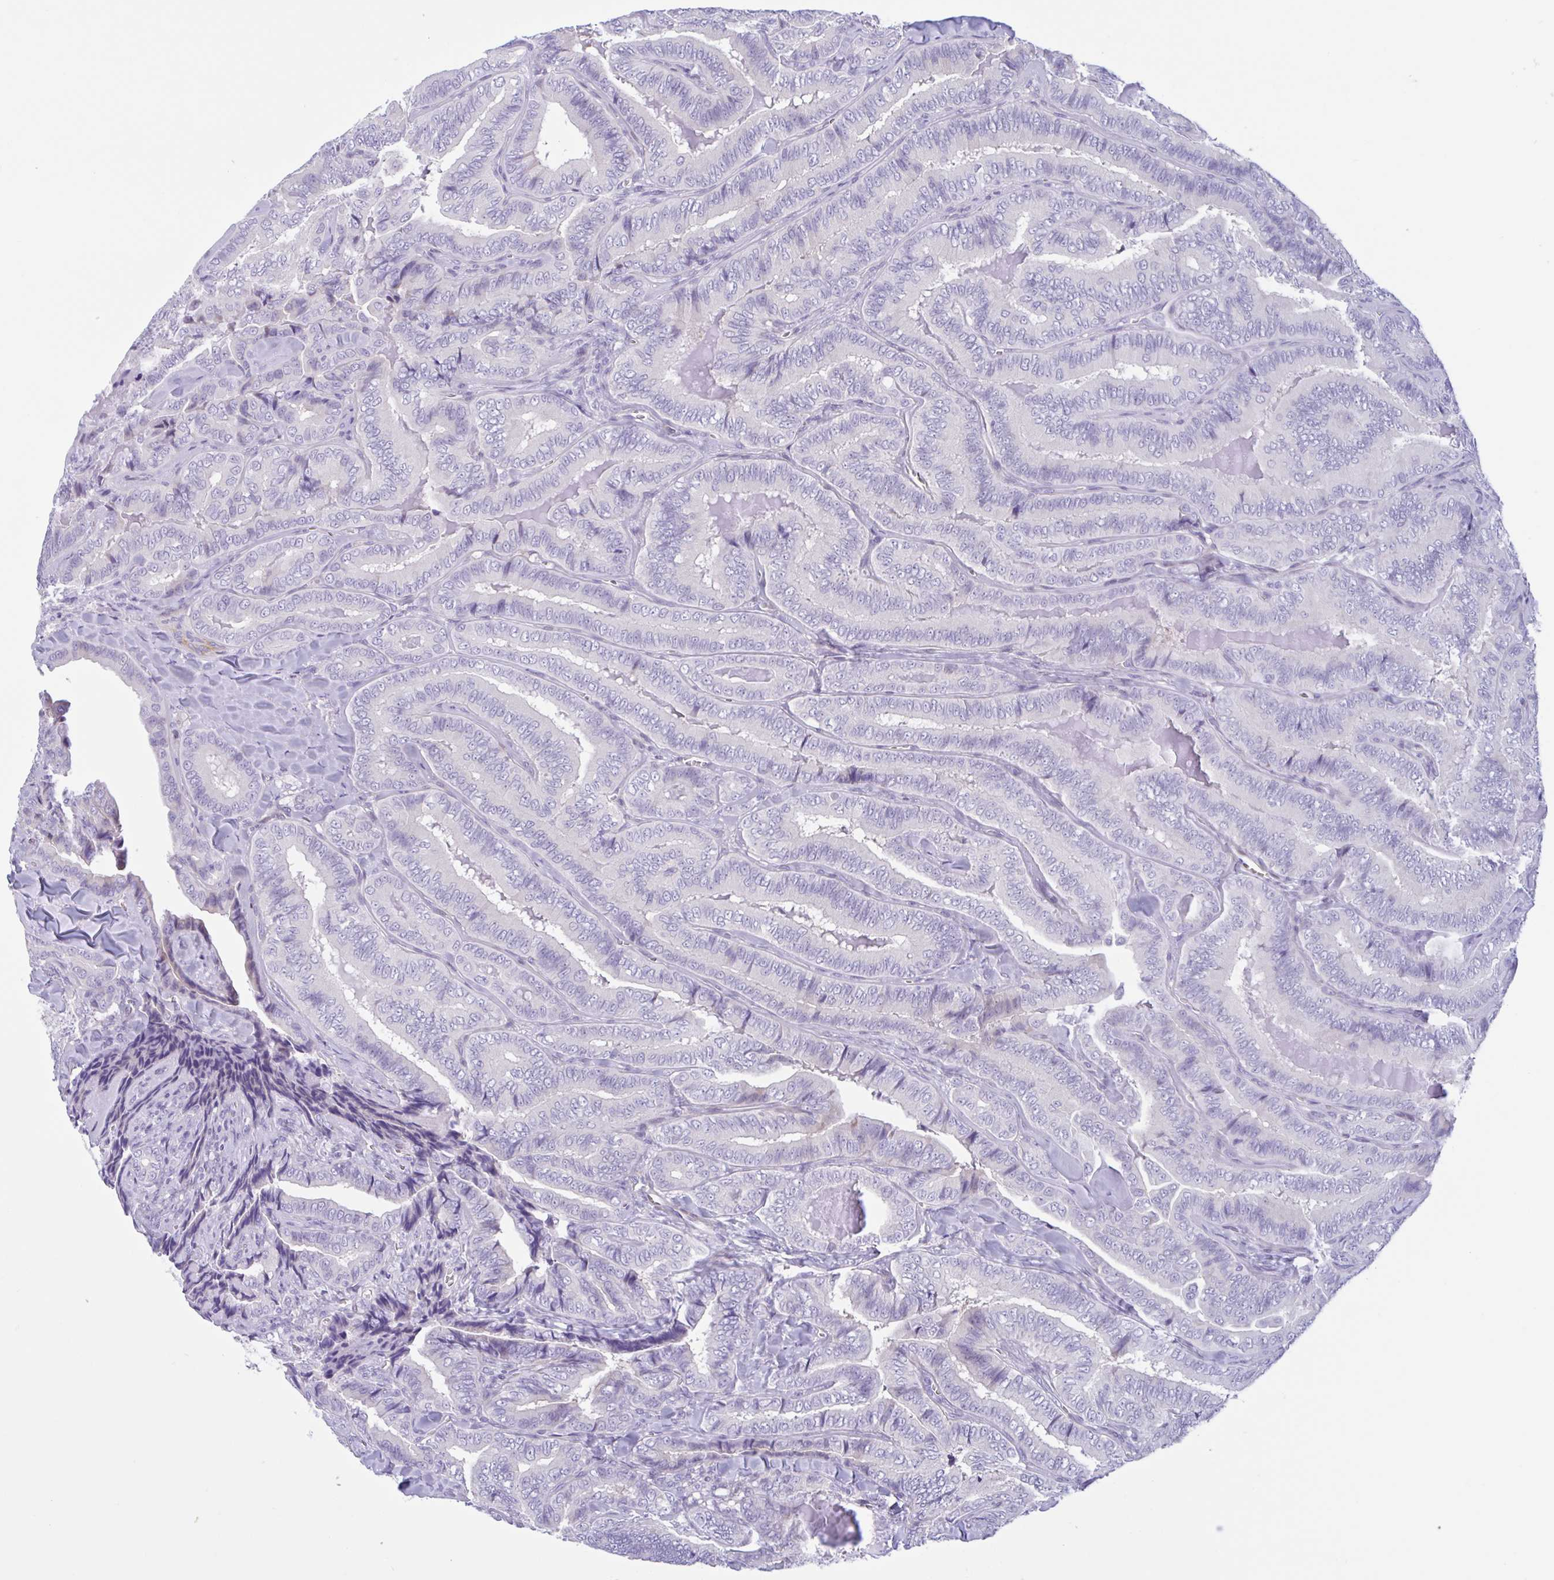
{"staining": {"intensity": "negative", "quantity": "none", "location": "none"}, "tissue": "thyroid cancer", "cell_type": "Tumor cells", "image_type": "cancer", "snomed": [{"axis": "morphology", "description": "Papillary adenocarcinoma, NOS"}, {"axis": "topography", "description": "Thyroid gland"}], "caption": "Tumor cells show no significant expression in papillary adenocarcinoma (thyroid). (IHC, brightfield microscopy, high magnification).", "gene": "AHCYL2", "patient": {"sex": "male", "age": 61}}